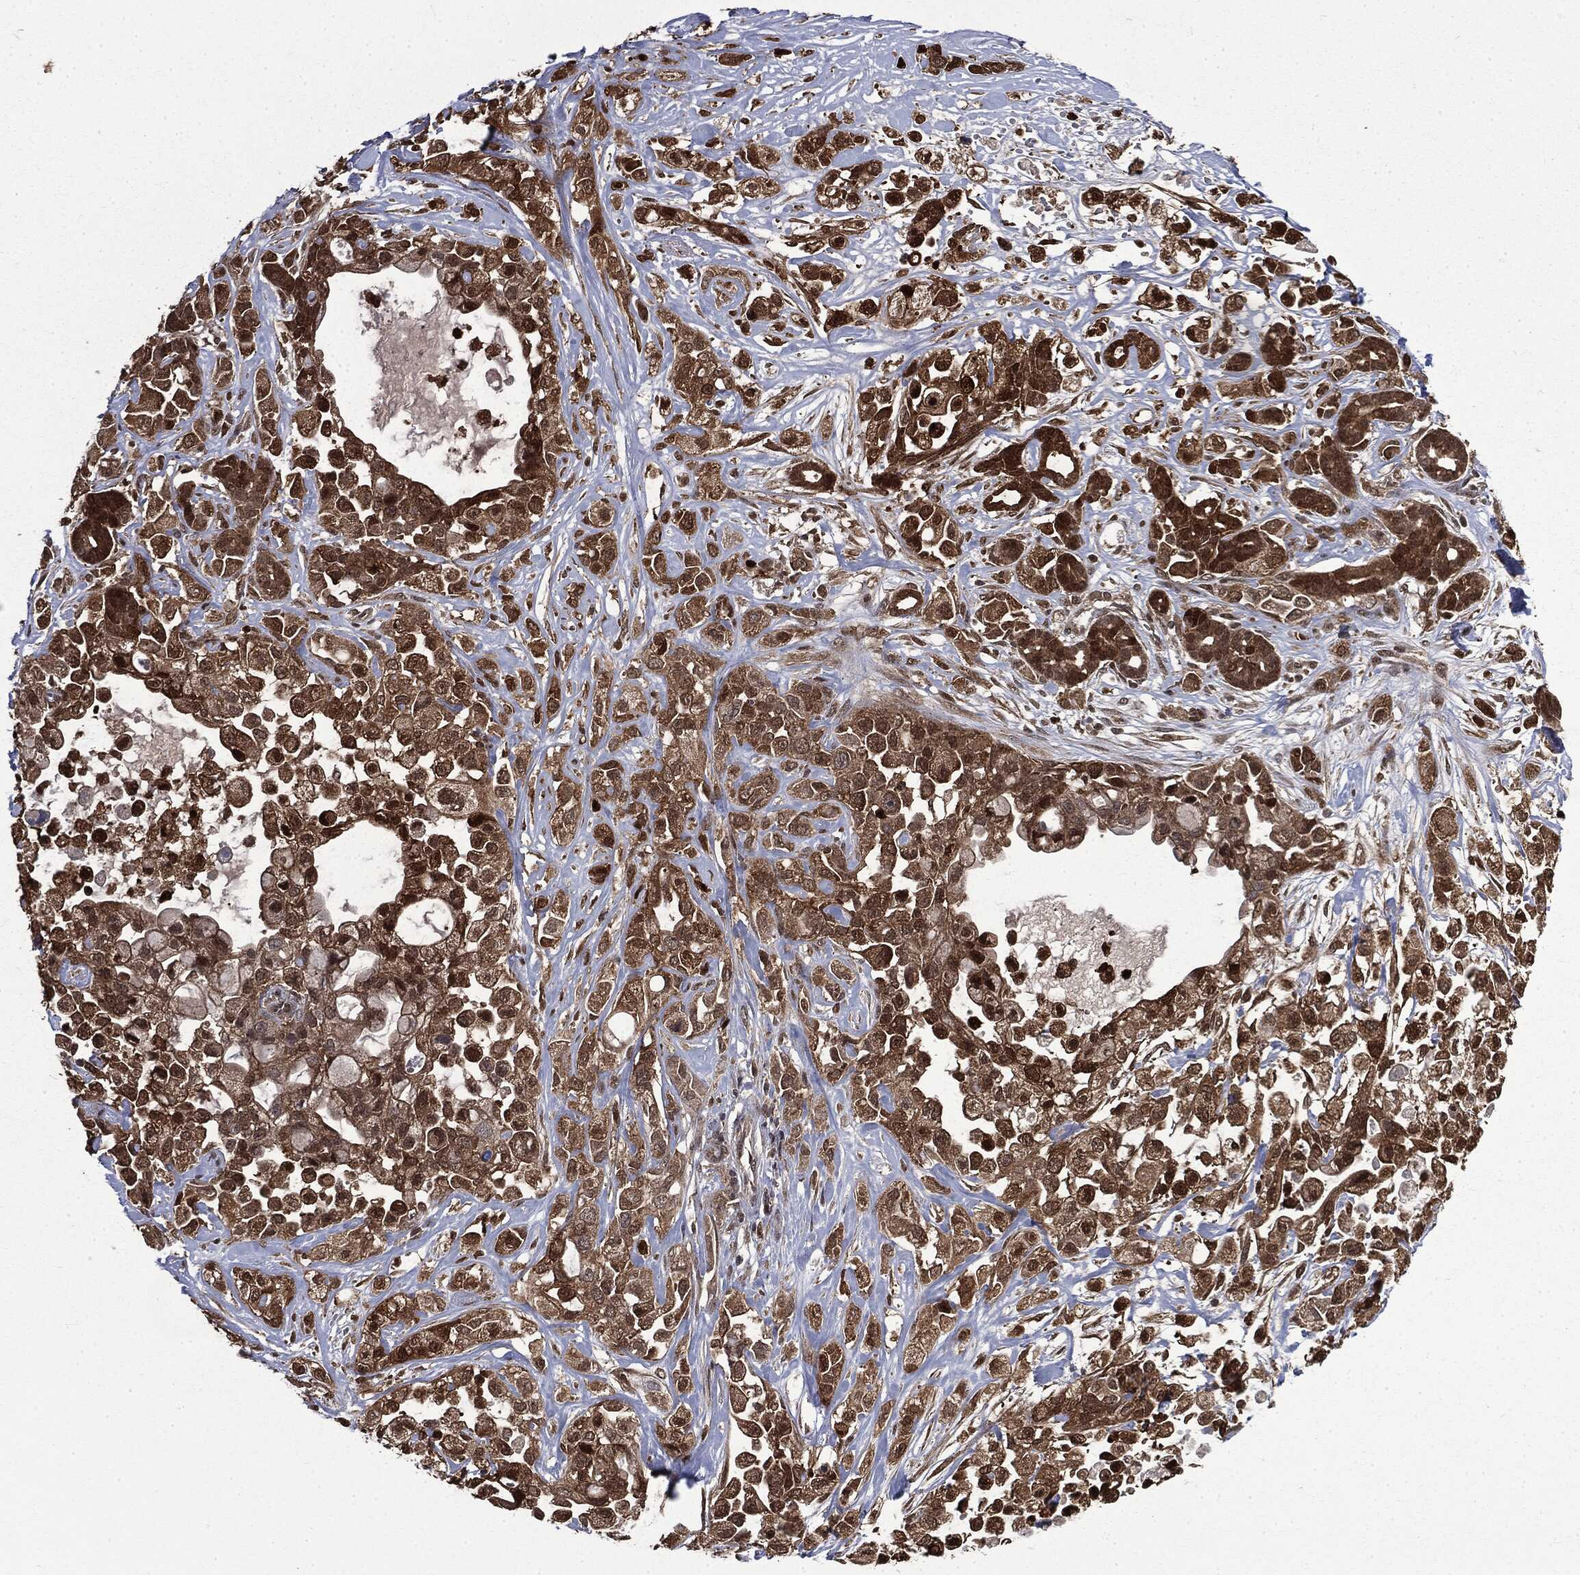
{"staining": {"intensity": "strong", "quantity": ">75%", "location": "cytoplasmic/membranous,nuclear"}, "tissue": "pancreatic cancer", "cell_type": "Tumor cells", "image_type": "cancer", "snomed": [{"axis": "morphology", "description": "Adenocarcinoma, NOS"}, {"axis": "topography", "description": "Pancreas"}], "caption": "Immunohistochemistry of human pancreatic cancer (adenocarcinoma) displays high levels of strong cytoplasmic/membranous and nuclear positivity in about >75% of tumor cells. The staining was performed using DAB (3,3'-diaminobenzidine), with brown indicating positive protein expression. Nuclei are stained blue with hematoxylin.", "gene": "GPI", "patient": {"sex": "male", "age": 44}}